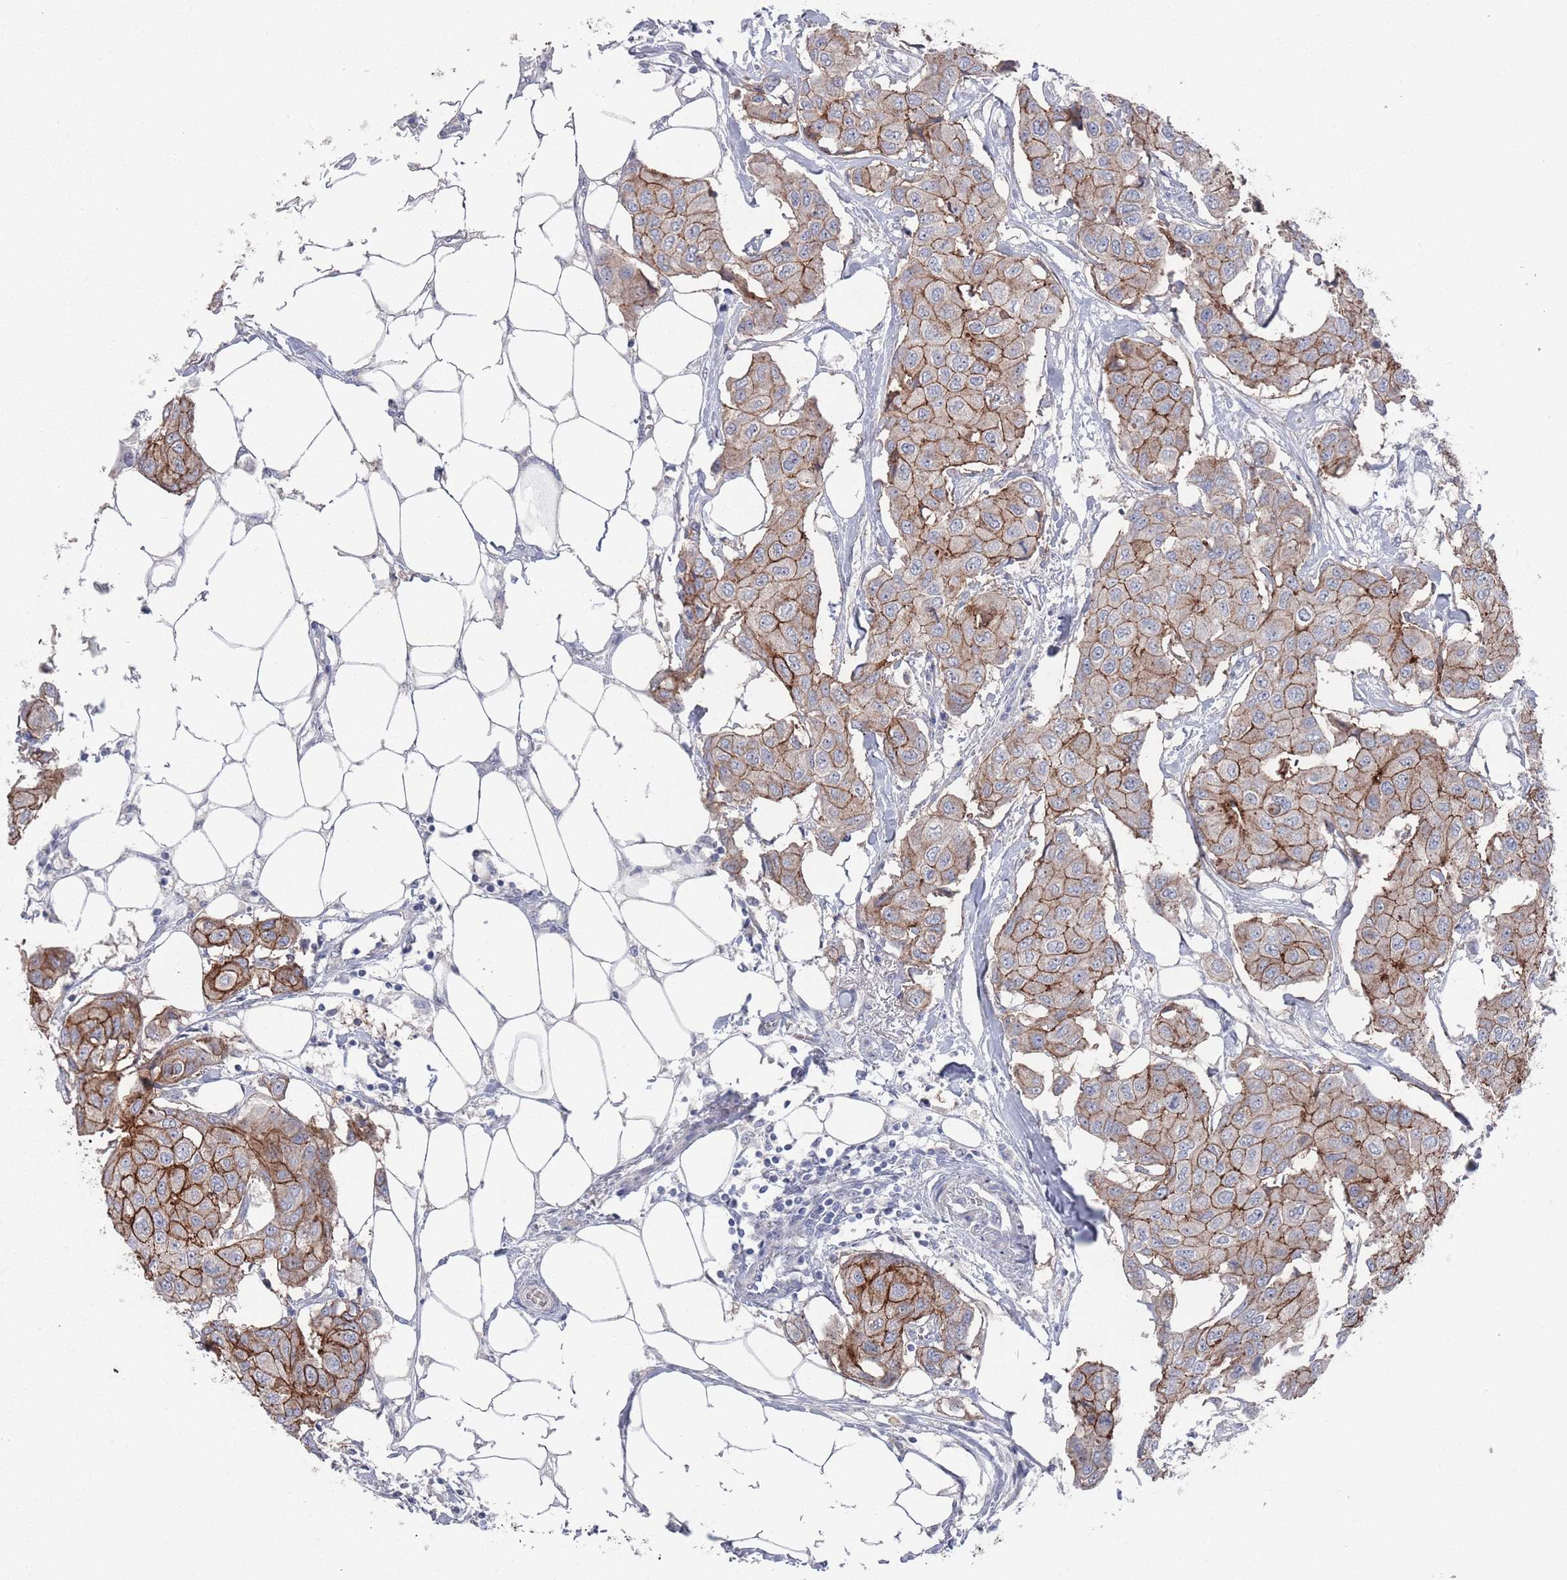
{"staining": {"intensity": "strong", "quantity": ">75%", "location": "cytoplasmic/membranous"}, "tissue": "breast cancer", "cell_type": "Tumor cells", "image_type": "cancer", "snomed": [{"axis": "morphology", "description": "Duct carcinoma"}, {"axis": "topography", "description": "Breast"}, {"axis": "topography", "description": "Lymph node"}], "caption": "Tumor cells reveal high levels of strong cytoplasmic/membranous staining in approximately >75% of cells in human breast cancer.", "gene": "PROM2", "patient": {"sex": "female", "age": 80}}